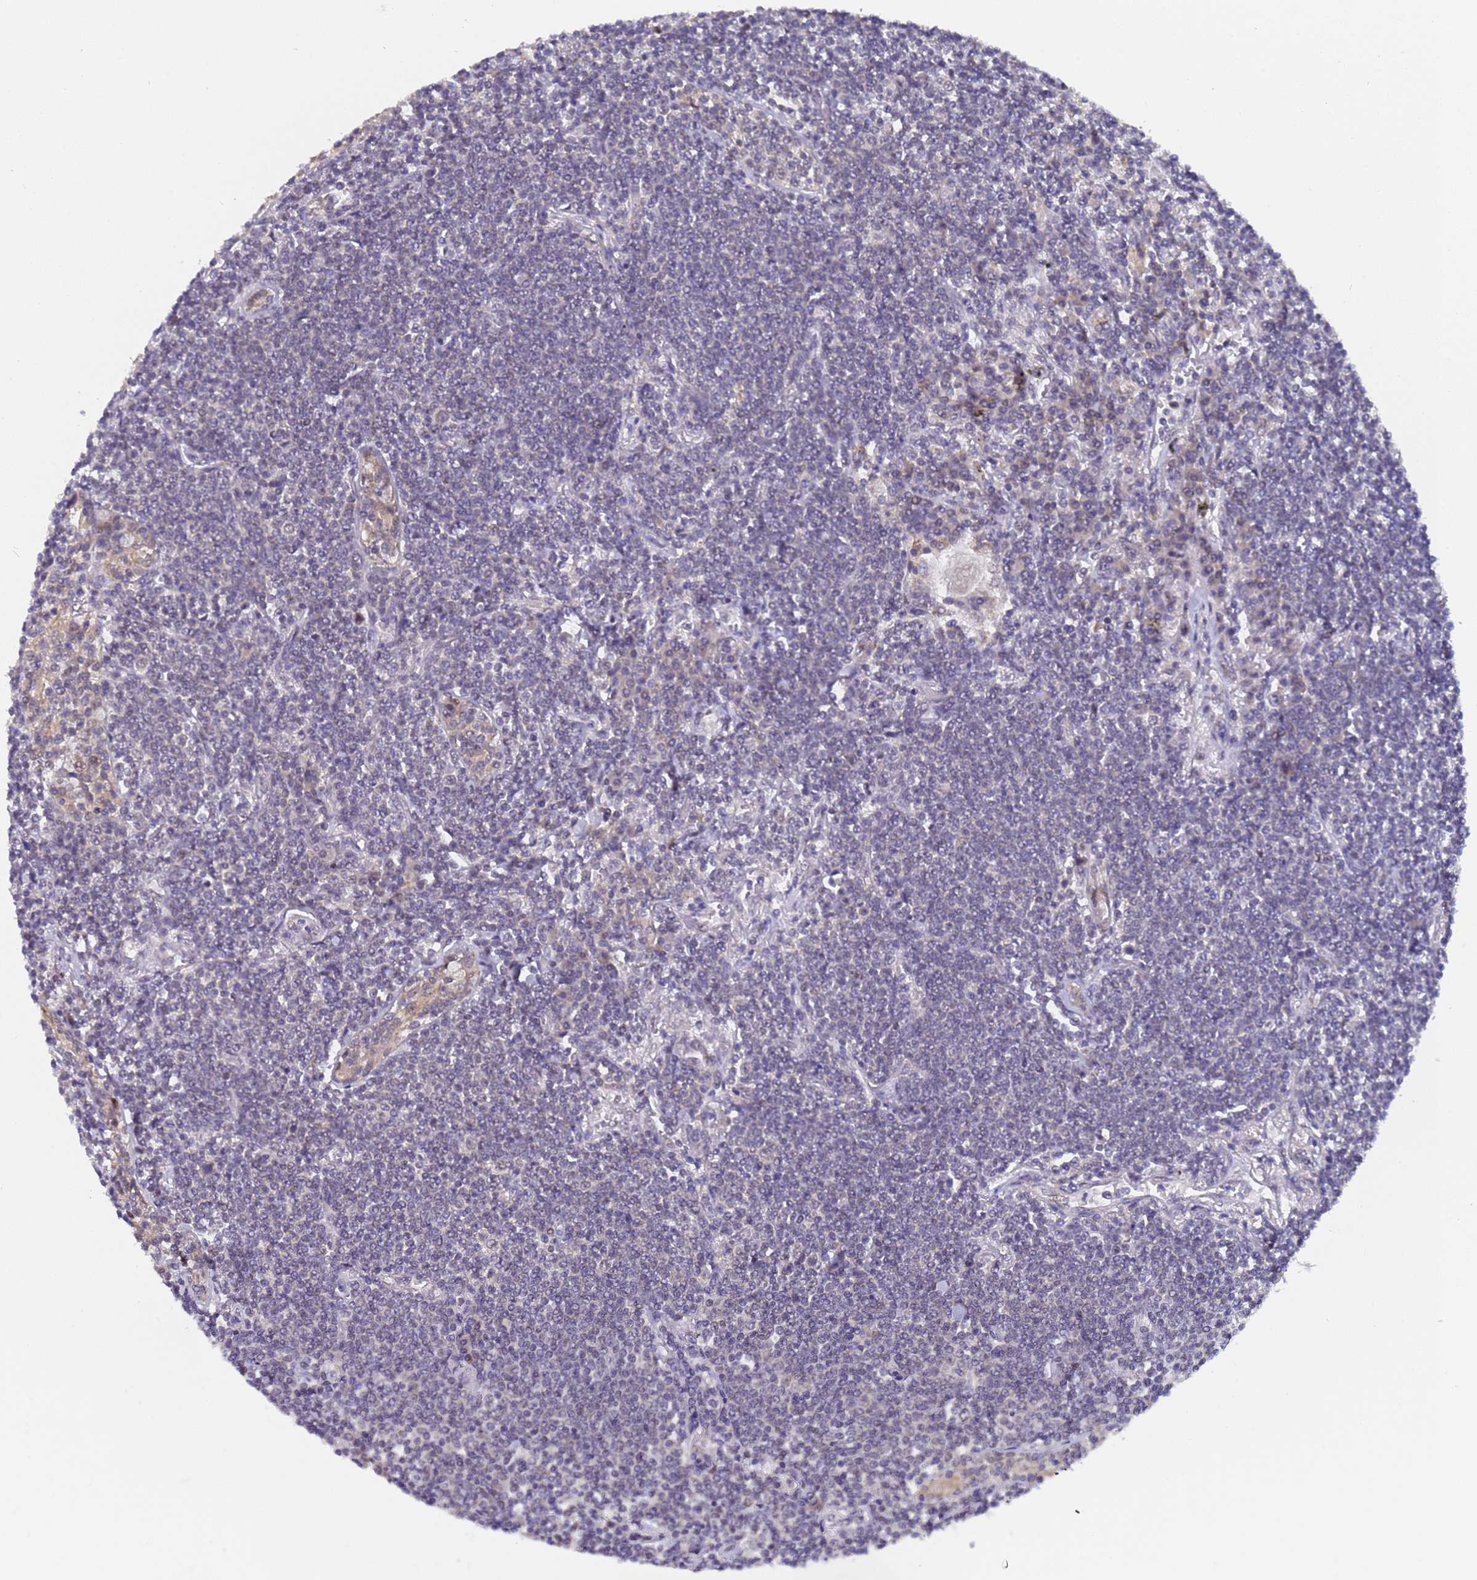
{"staining": {"intensity": "negative", "quantity": "none", "location": "none"}, "tissue": "lymphoma", "cell_type": "Tumor cells", "image_type": "cancer", "snomed": [{"axis": "morphology", "description": "Malignant lymphoma, non-Hodgkin's type, Low grade"}, {"axis": "topography", "description": "Lung"}], "caption": "This image is of lymphoma stained with immunohistochemistry (IHC) to label a protein in brown with the nuclei are counter-stained blue. There is no expression in tumor cells.", "gene": "ANAPC13", "patient": {"sex": "female", "age": 71}}